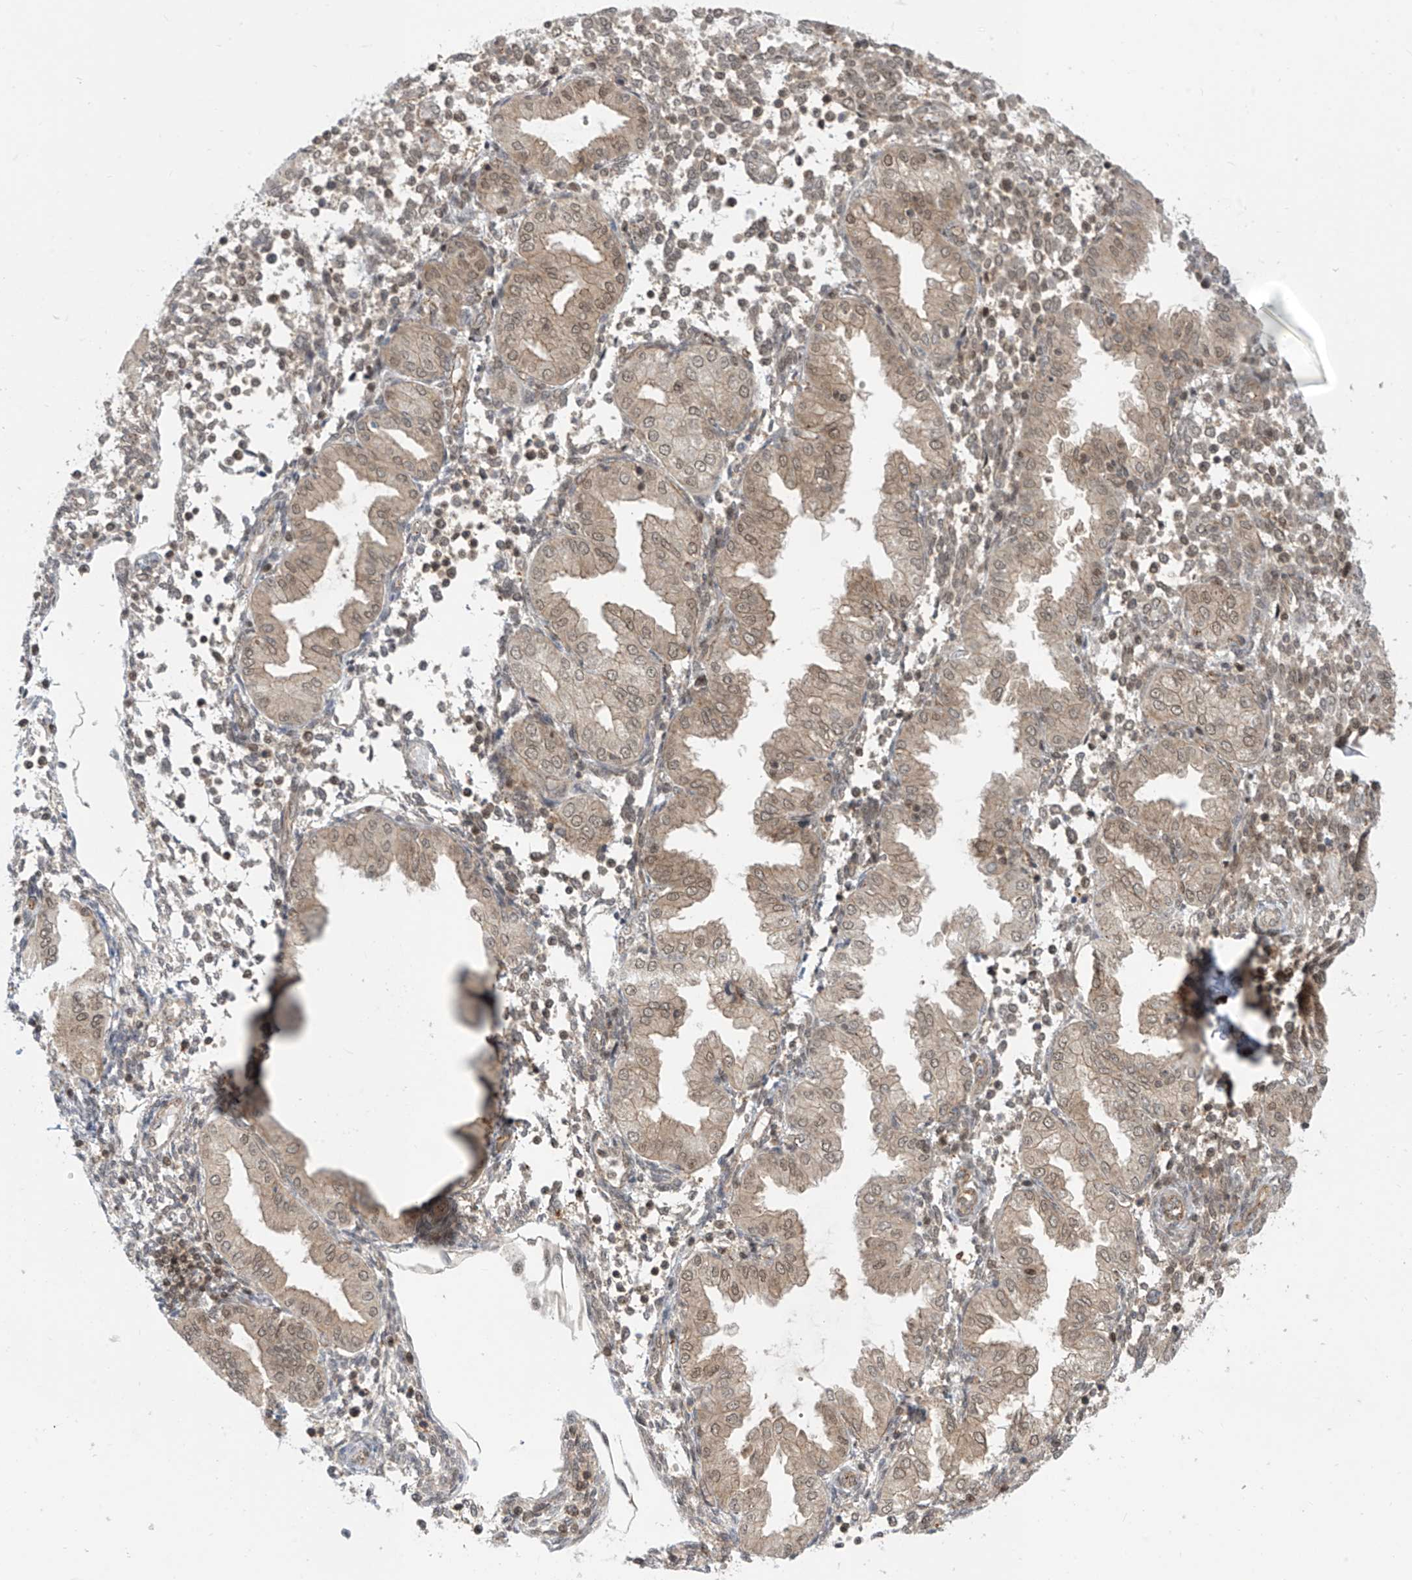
{"staining": {"intensity": "weak", "quantity": "25%-75%", "location": "cytoplasmic/membranous,nuclear"}, "tissue": "endometrium", "cell_type": "Cells in endometrial stroma", "image_type": "normal", "snomed": [{"axis": "morphology", "description": "Normal tissue, NOS"}, {"axis": "topography", "description": "Endometrium"}], "caption": "An image of endometrium stained for a protein shows weak cytoplasmic/membranous,nuclear brown staining in cells in endometrial stroma. (DAB (3,3'-diaminobenzidine) IHC, brown staining for protein, blue staining for nuclei).", "gene": "LAGE3", "patient": {"sex": "female", "age": 53}}